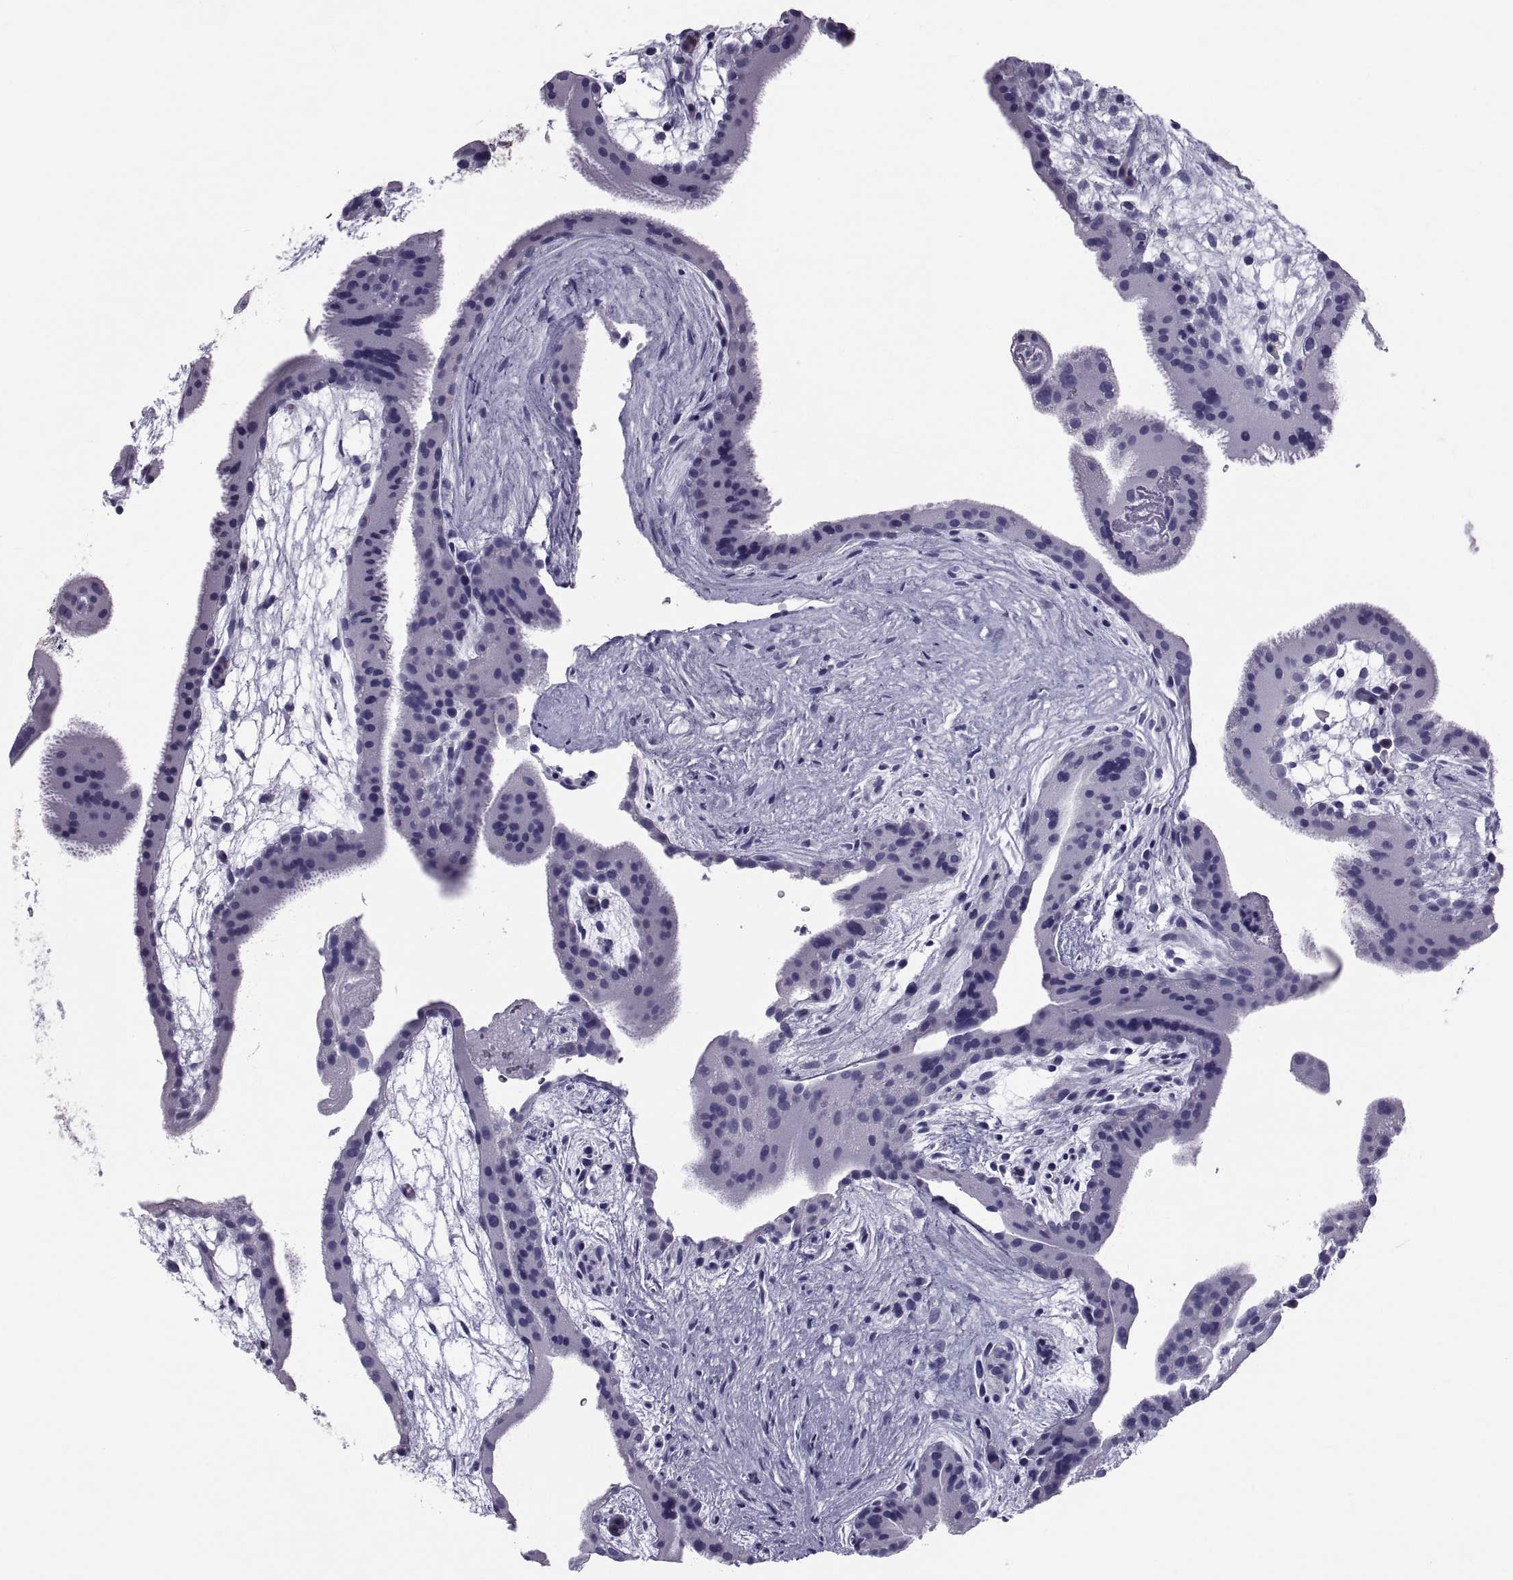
{"staining": {"intensity": "negative", "quantity": "none", "location": "none"}, "tissue": "placenta", "cell_type": "Decidual cells", "image_type": "normal", "snomed": [{"axis": "morphology", "description": "Normal tissue, NOS"}, {"axis": "topography", "description": "Placenta"}], "caption": "Immunohistochemistry (IHC) of normal placenta demonstrates no positivity in decidual cells.", "gene": "DEFB129", "patient": {"sex": "female", "age": 19}}